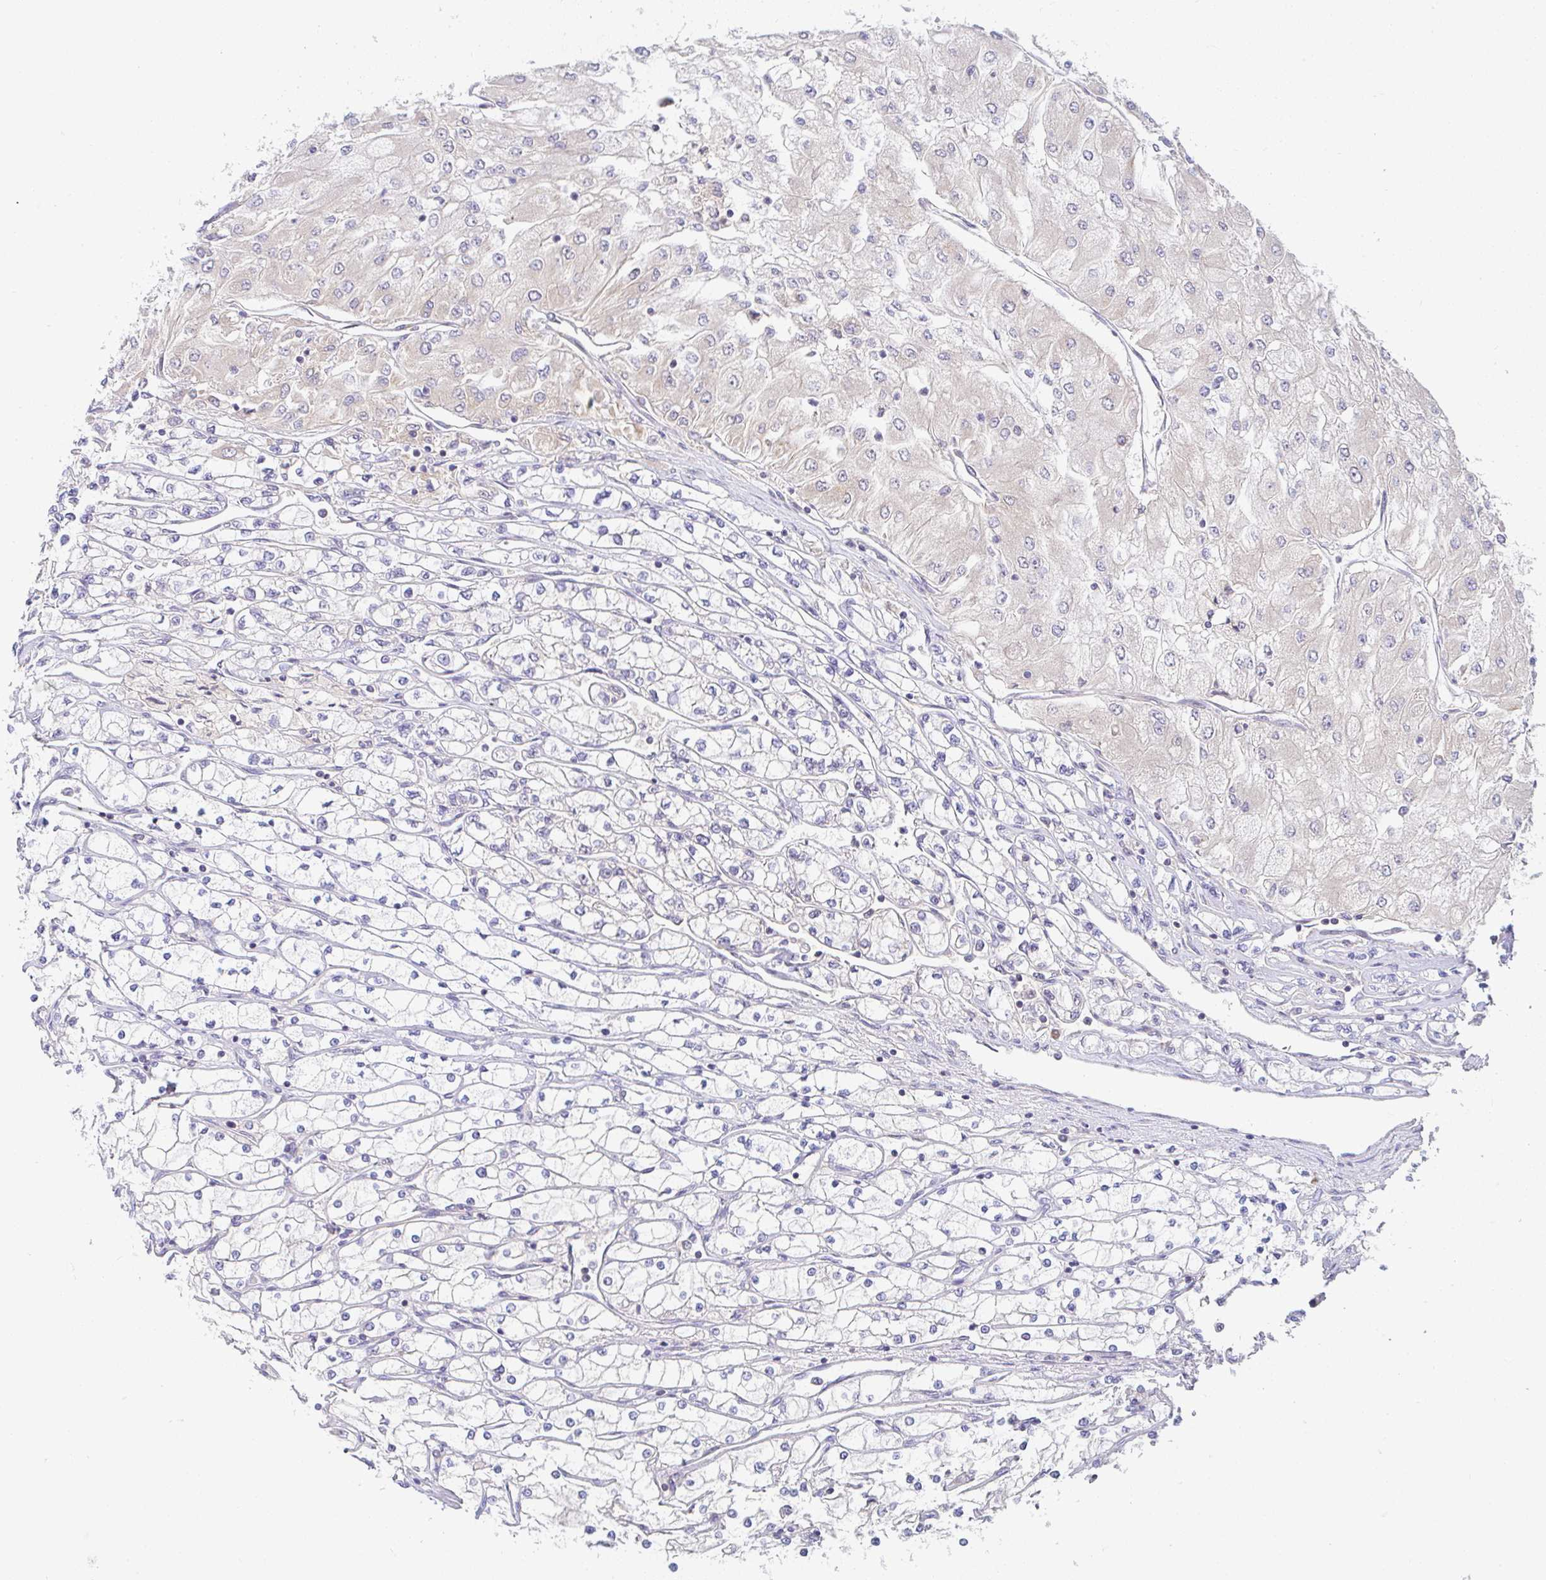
{"staining": {"intensity": "weak", "quantity": "<25%", "location": "cytoplasmic/membranous"}, "tissue": "renal cancer", "cell_type": "Tumor cells", "image_type": "cancer", "snomed": [{"axis": "morphology", "description": "Adenocarcinoma, NOS"}, {"axis": "topography", "description": "Kidney"}], "caption": "There is no significant positivity in tumor cells of renal cancer (adenocarcinoma).", "gene": "DERL2", "patient": {"sex": "male", "age": 80}}